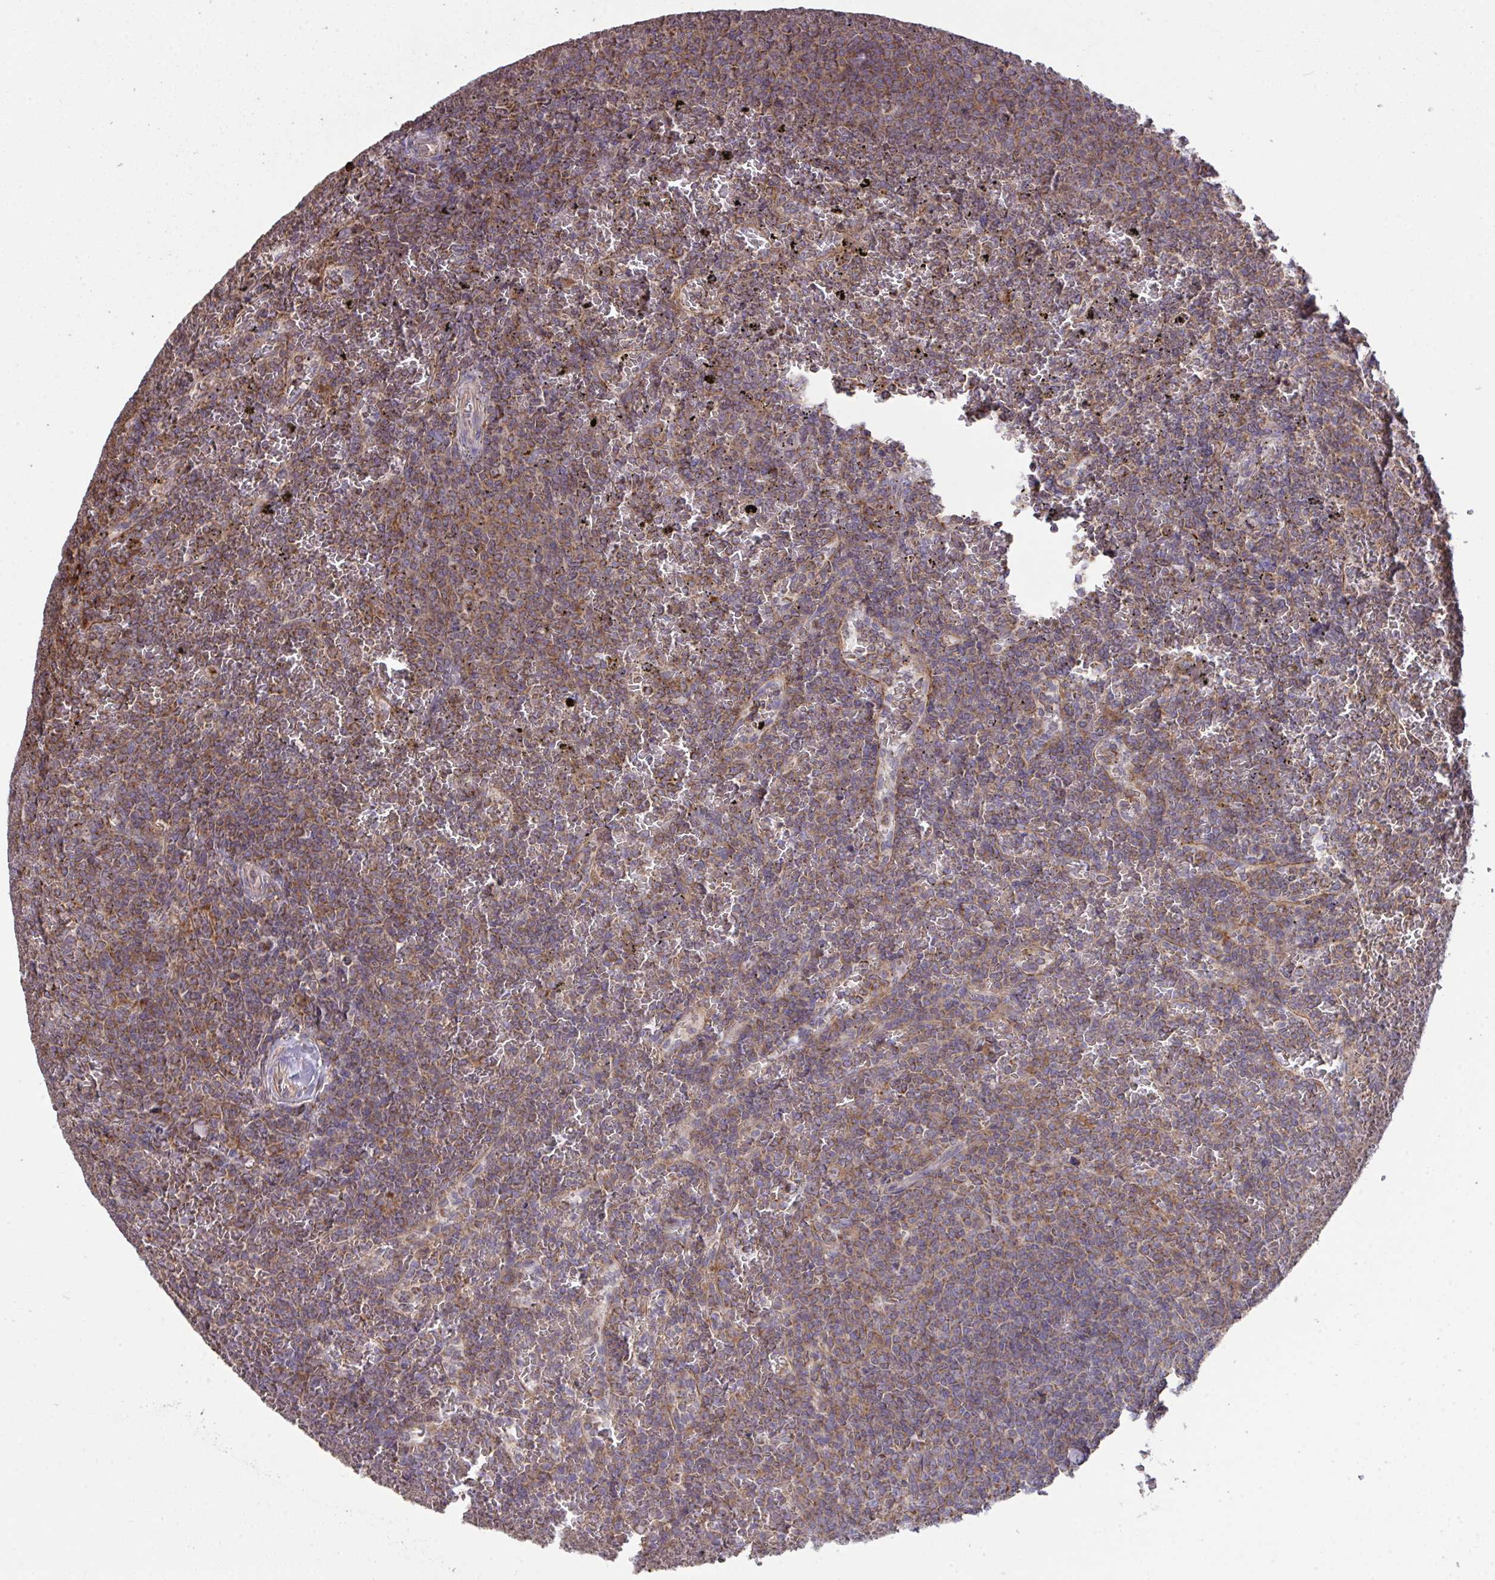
{"staining": {"intensity": "moderate", "quantity": "25%-75%", "location": "cytoplasmic/membranous"}, "tissue": "lymphoma", "cell_type": "Tumor cells", "image_type": "cancer", "snomed": [{"axis": "morphology", "description": "Malignant lymphoma, non-Hodgkin's type, Low grade"}, {"axis": "topography", "description": "Spleen"}], "caption": "There is medium levels of moderate cytoplasmic/membranous positivity in tumor cells of lymphoma, as demonstrated by immunohistochemical staining (brown color).", "gene": "PPM1H", "patient": {"sex": "female", "age": 77}}